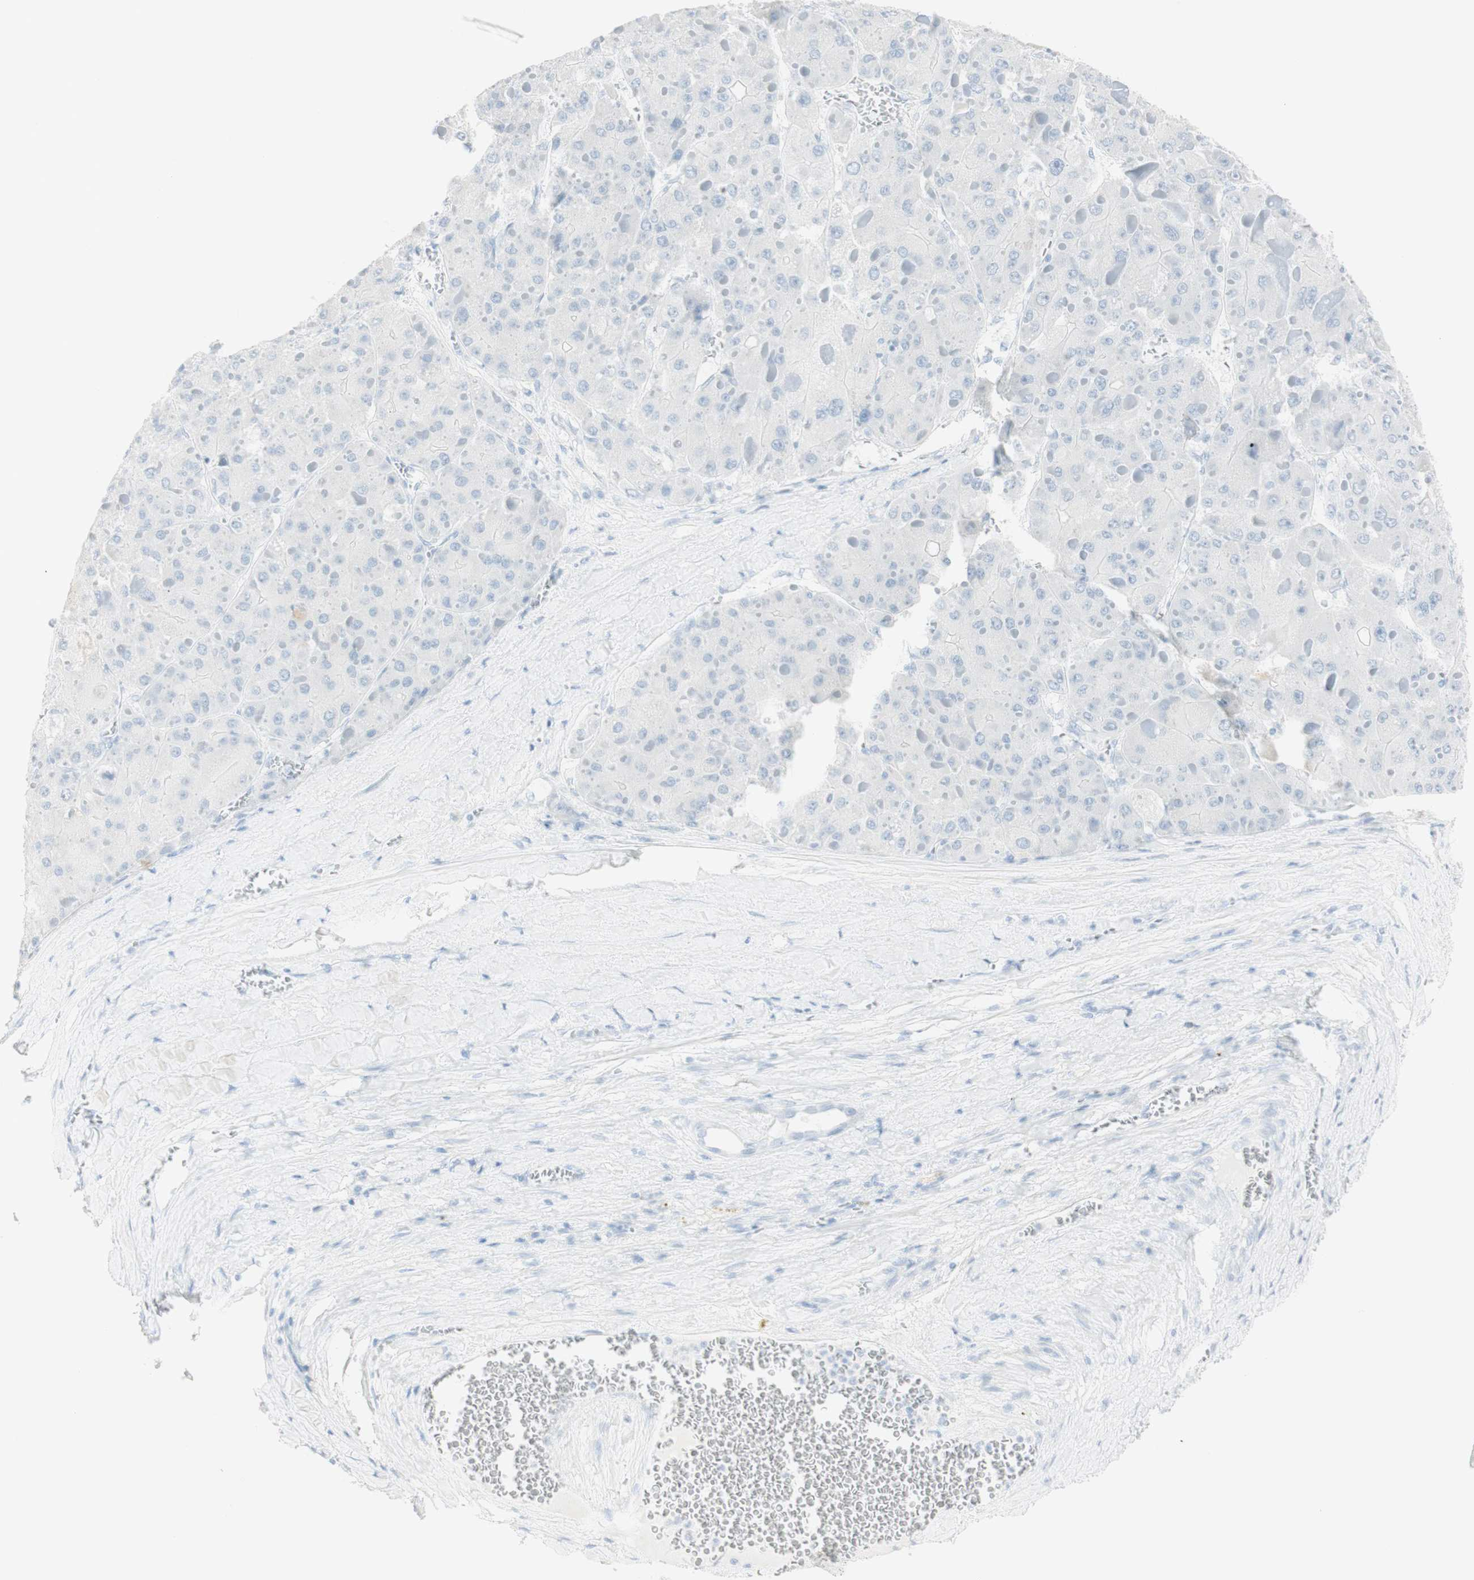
{"staining": {"intensity": "negative", "quantity": "none", "location": "none"}, "tissue": "liver cancer", "cell_type": "Tumor cells", "image_type": "cancer", "snomed": [{"axis": "morphology", "description": "Carcinoma, Hepatocellular, NOS"}, {"axis": "topography", "description": "Liver"}], "caption": "Liver cancer (hepatocellular carcinoma) stained for a protein using immunohistochemistry demonstrates no positivity tumor cells.", "gene": "NAPSA", "patient": {"sex": "female", "age": 73}}